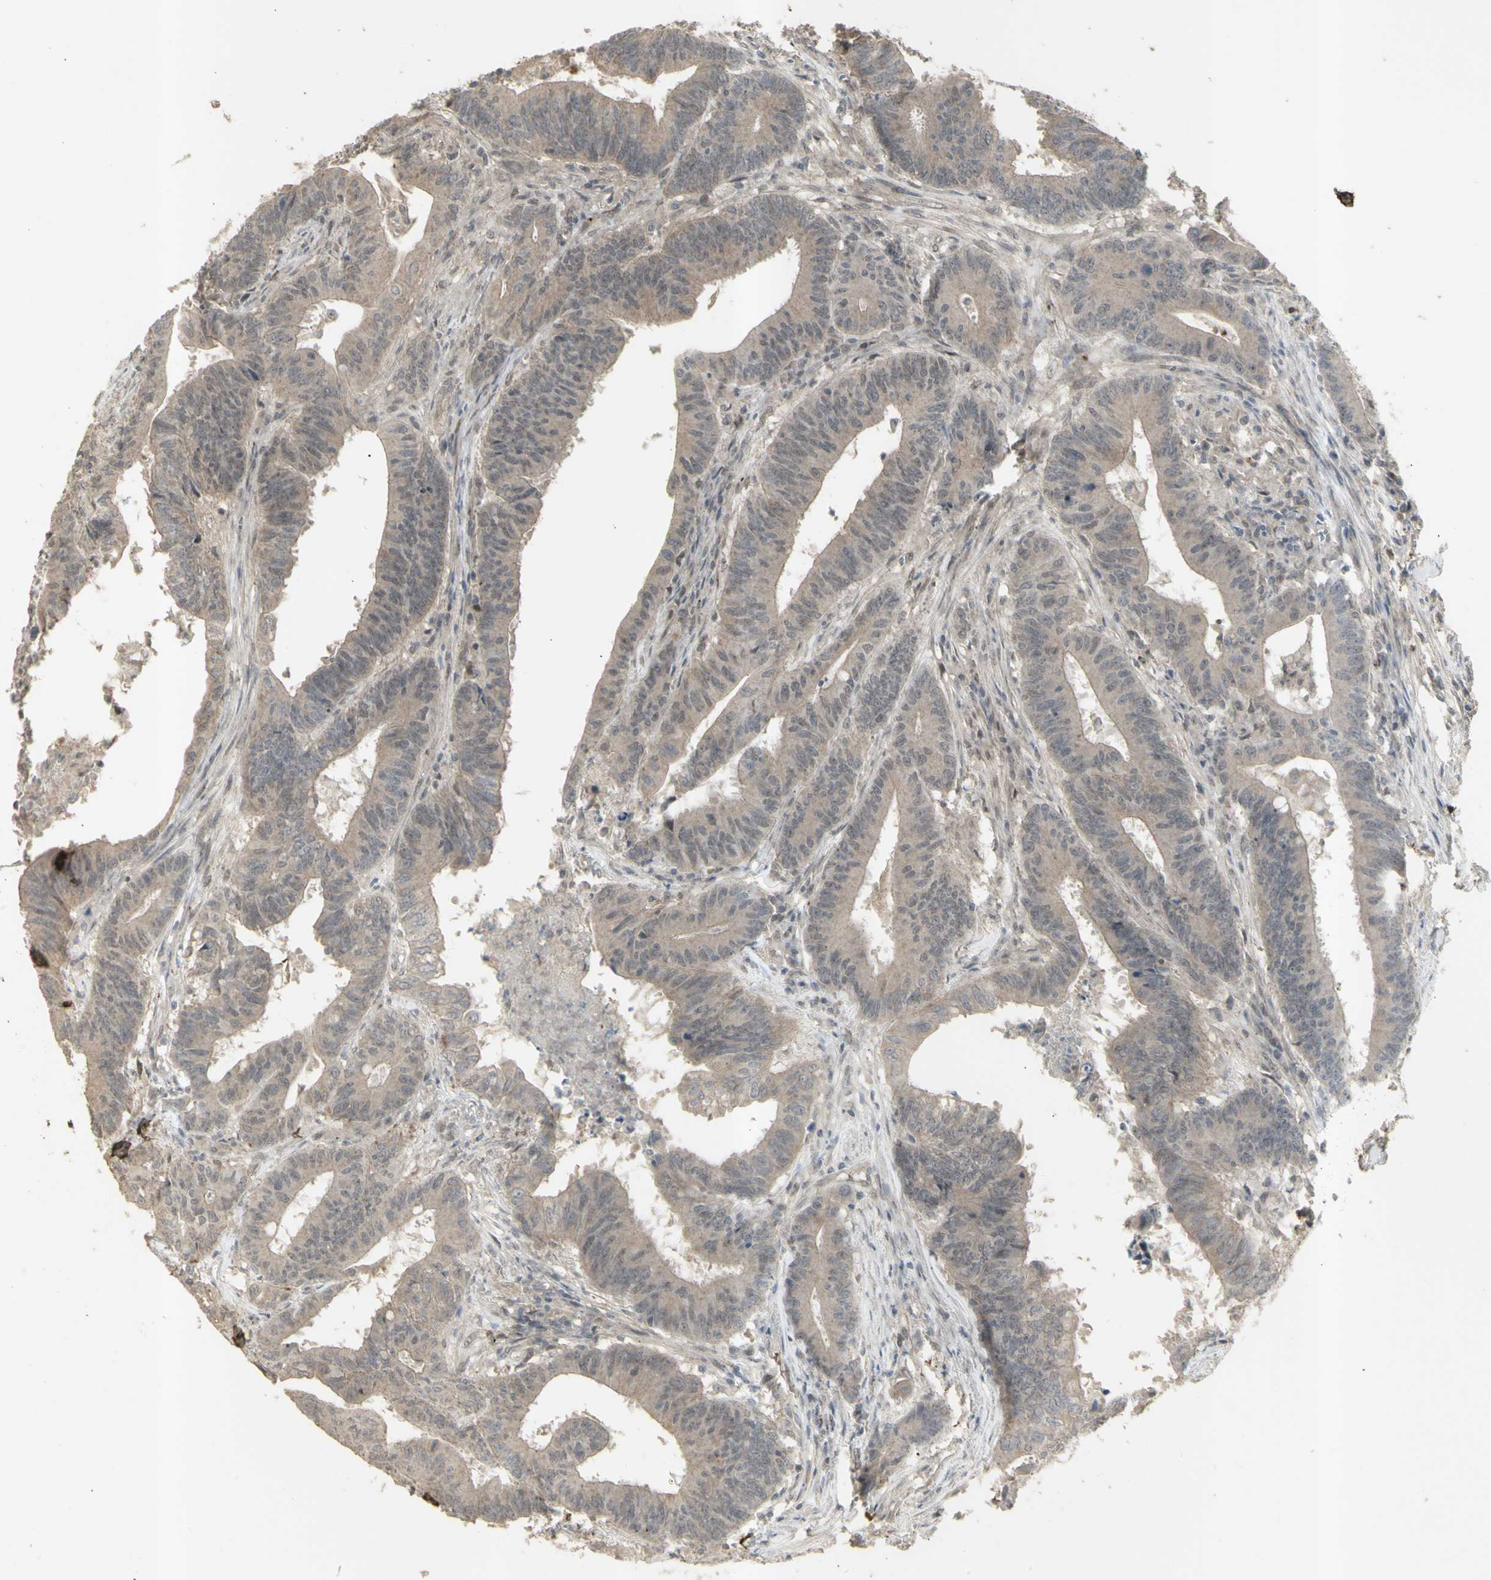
{"staining": {"intensity": "weak", "quantity": ">75%", "location": "cytoplasmic/membranous"}, "tissue": "colorectal cancer", "cell_type": "Tumor cells", "image_type": "cancer", "snomed": [{"axis": "morphology", "description": "Adenocarcinoma, NOS"}, {"axis": "topography", "description": "Colon"}], "caption": "Human adenocarcinoma (colorectal) stained with a protein marker shows weak staining in tumor cells.", "gene": "ALOX12", "patient": {"sex": "male", "age": 45}}